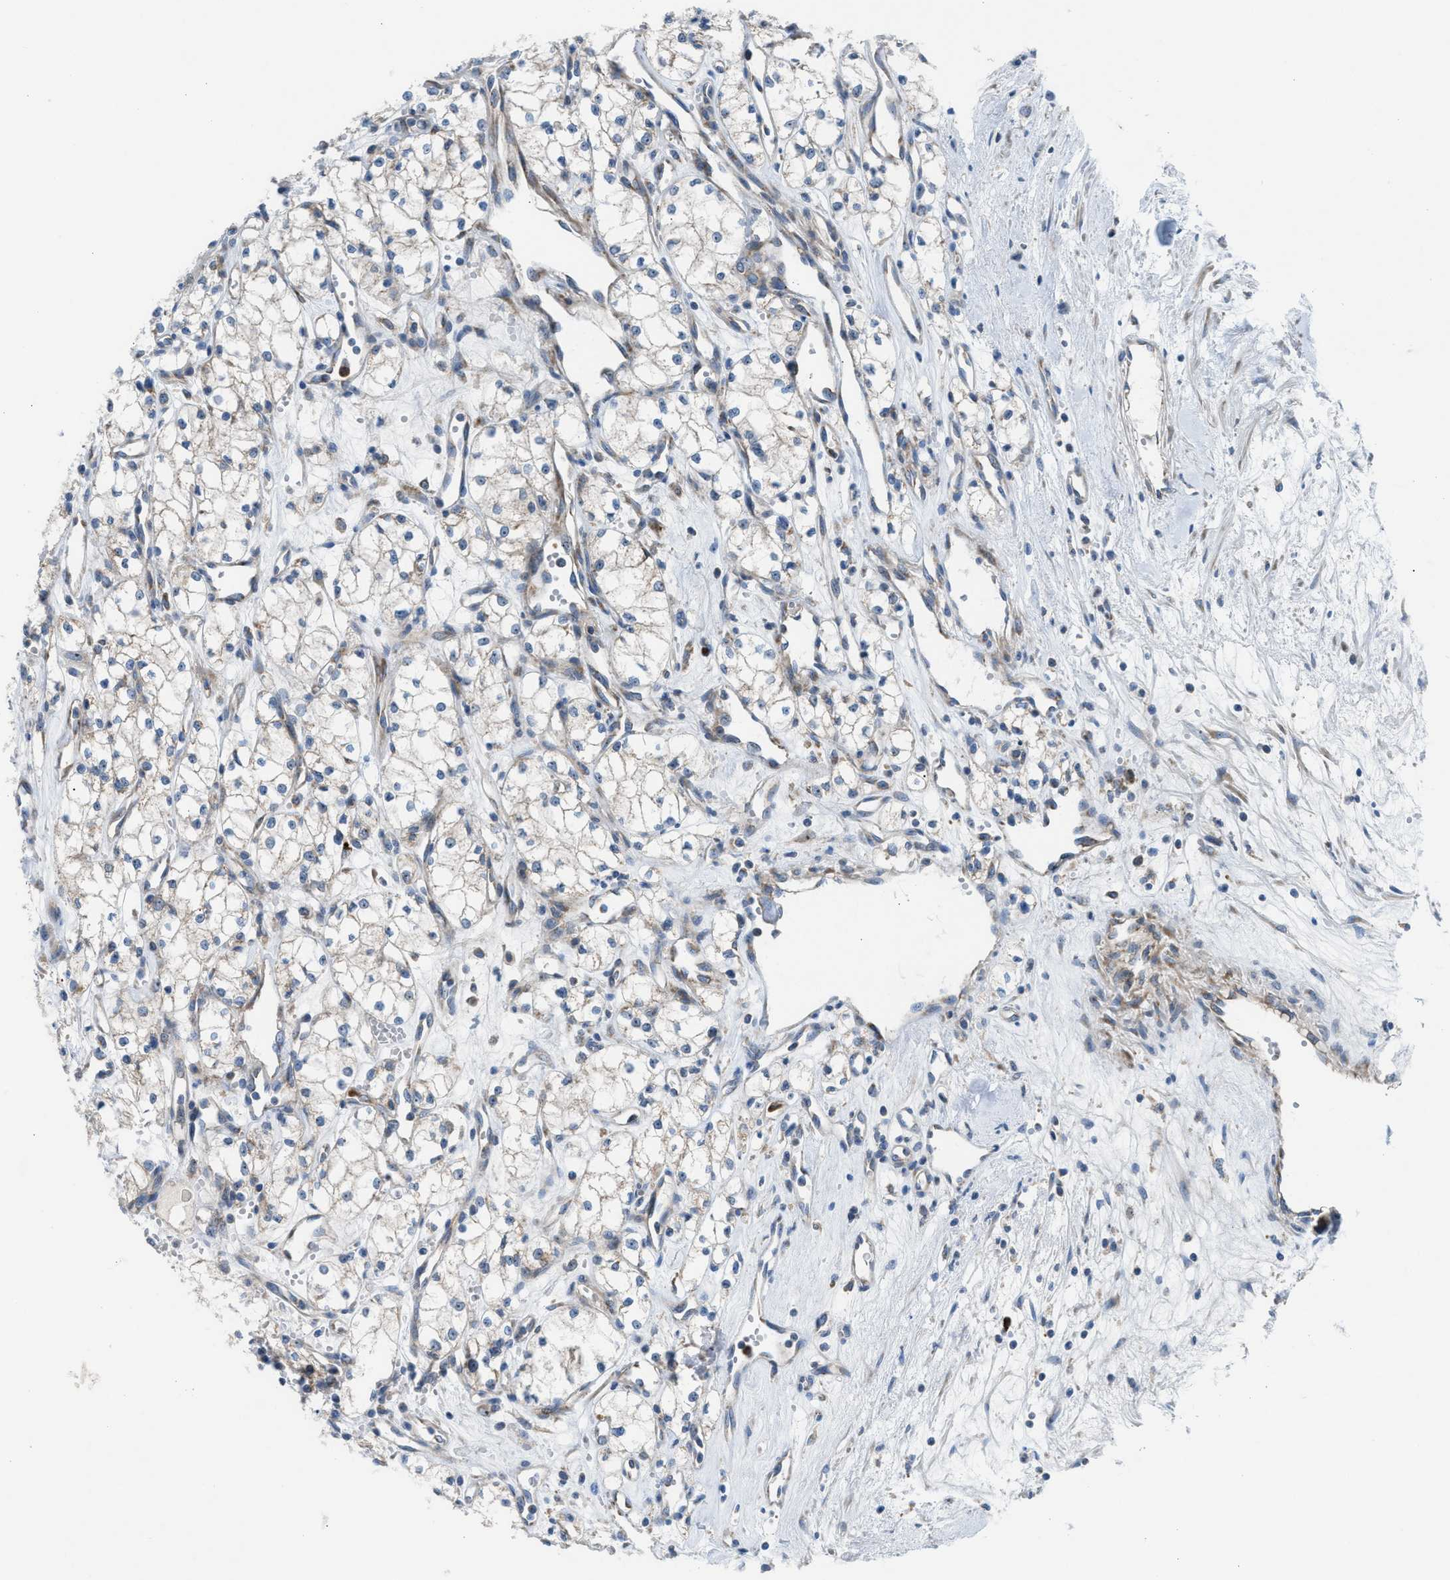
{"staining": {"intensity": "weak", "quantity": "<25%", "location": "cytoplasmic/membranous"}, "tissue": "renal cancer", "cell_type": "Tumor cells", "image_type": "cancer", "snomed": [{"axis": "morphology", "description": "Adenocarcinoma, NOS"}, {"axis": "topography", "description": "Kidney"}], "caption": "Immunohistochemistry (IHC) image of adenocarcinoma (renal) stained for a protein (brown), which displays no expression in tumor cells.", "gene": "TPH1", "patient": {"sex": "male", "age": 59}}